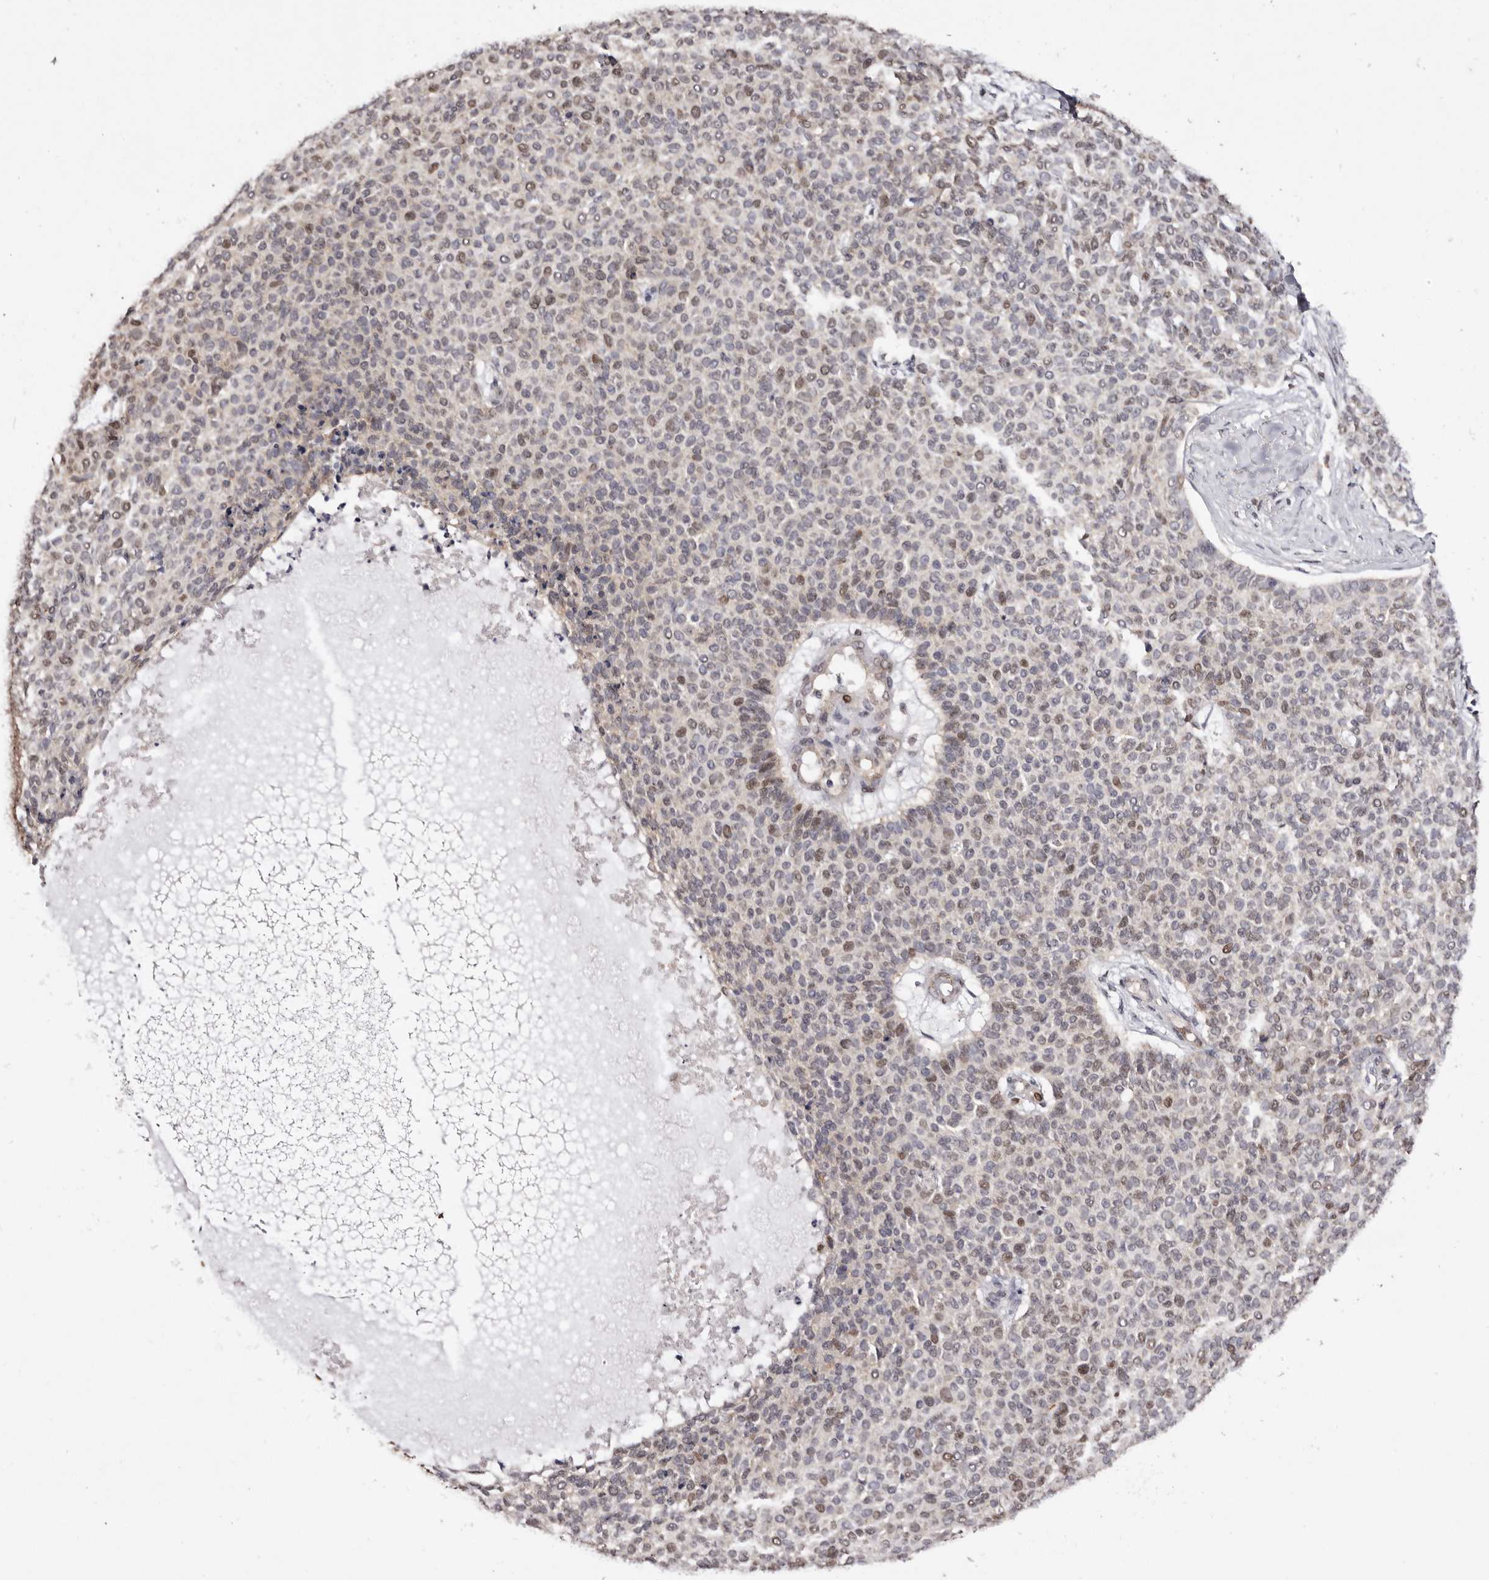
{"staining": {"intensity": "moderate", "quantity": "25%-75%", "location": "nuclear"}, "tissue": "skin cancer", "cell_type": "Tumor cells", "image_type": "cancer", "snomed": [{"axis": "morphology", "description": "Normal tissue, NOS"}, {"axis": "morphology", "description": "Basal cell carcinoma"}, {"axis": "topography", "description": "Skin"}], "caption": "The immunohistochemical stain shows moderate nuclear staining in tumor cells of skin cancer (basal cell carcinoma) tissue.", "gene": "NOTCH1", "patient": {"sex": "male", "age": 50}}